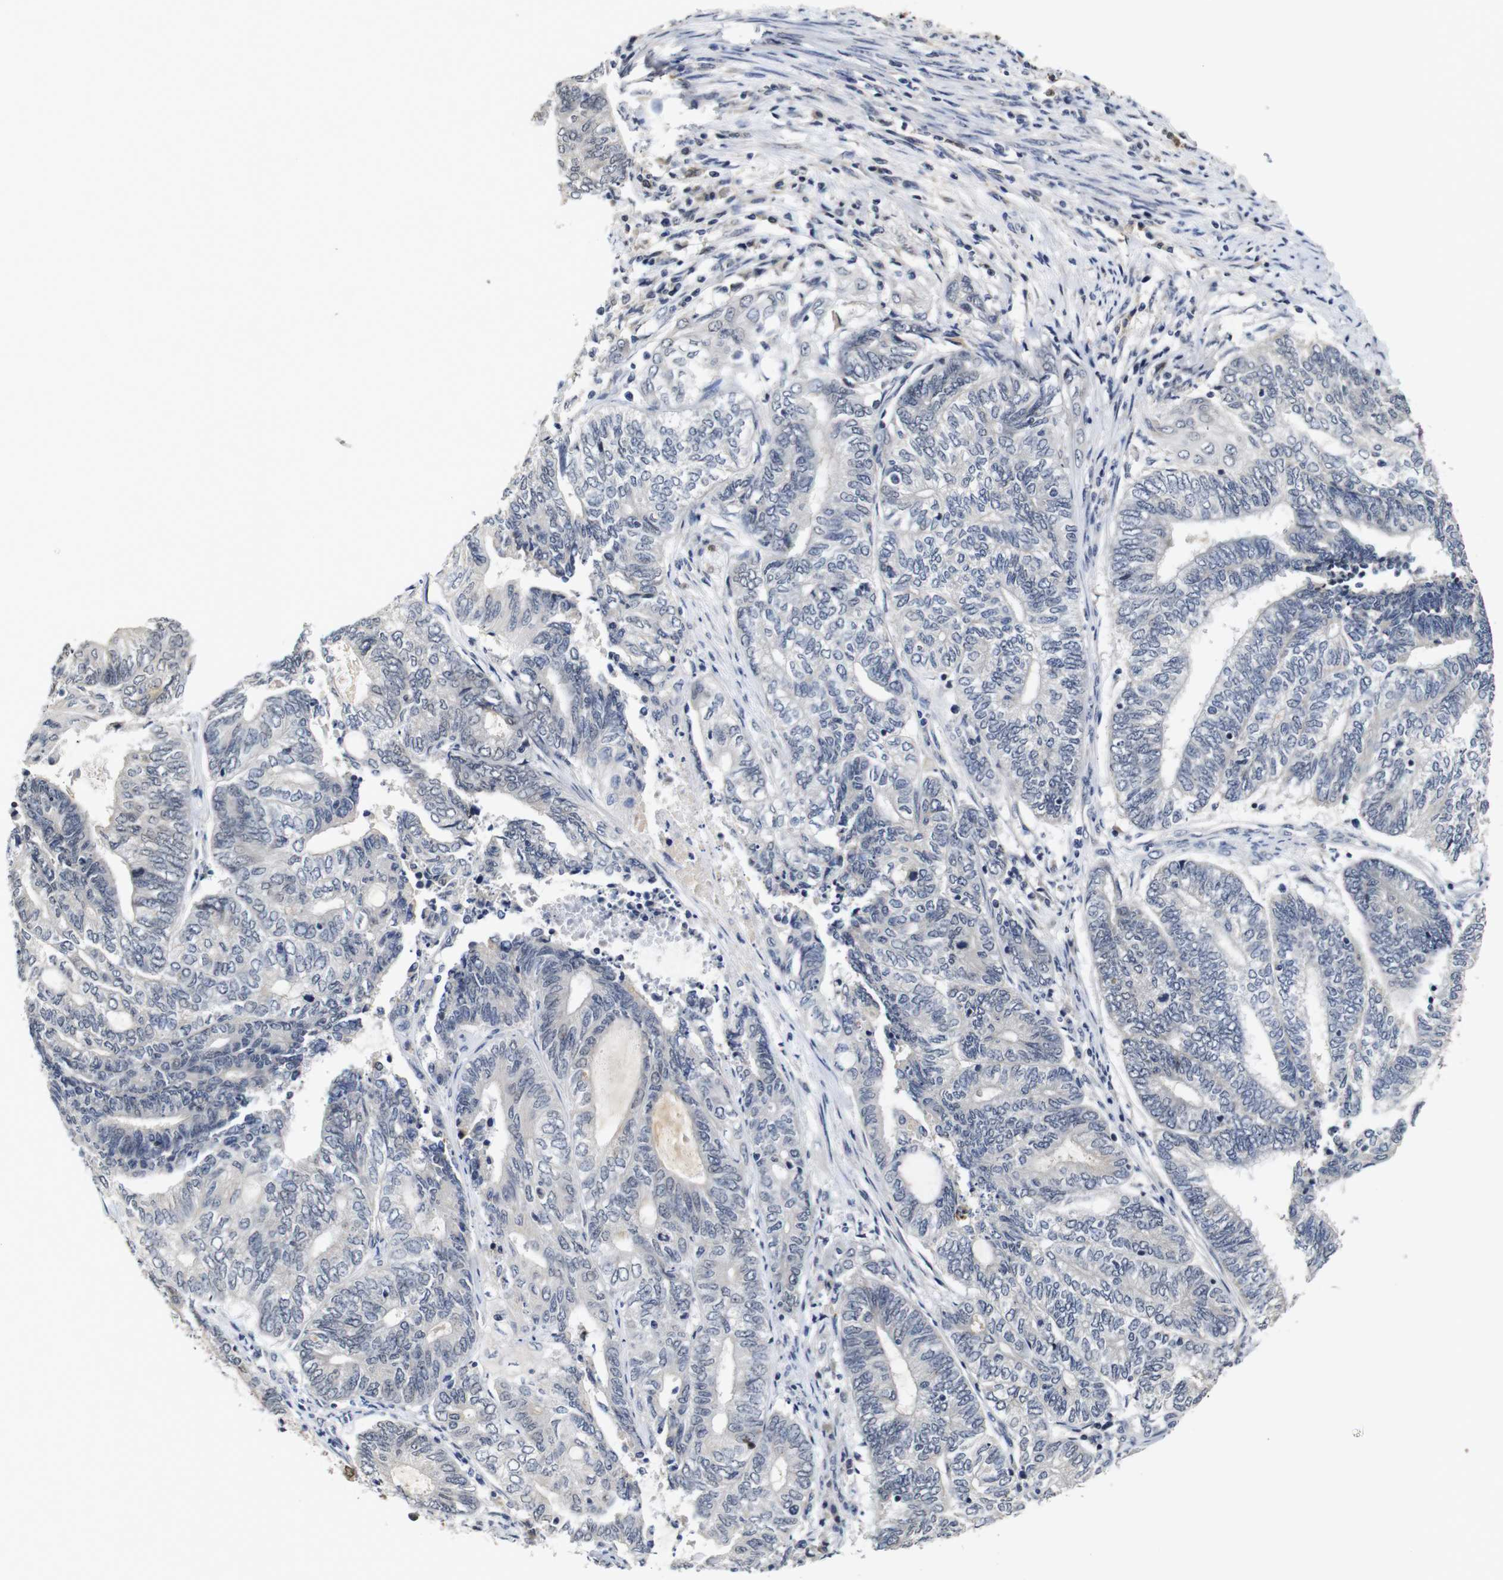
{"staining": {"intensity": "negative", "quantity": "none", "location": "none"}, "tissue": "endometrial cancer", "cell_type": "Tumor cells", "image_type": "cancer", "snomed": [{"axis": "morphology", "description": "Adenocarcinoma, NOS"}, {"axis": "topography", "description": "Uterus"}, {"axis": "topography", "description": "Endometrium"}], "caption": "Immunohistochemistry of human adenocarcinoma (endometrial) exhibits no expression in tumor cells.", "gene": "NTRK3", "patient": {"sex": "female", "age": 70}}